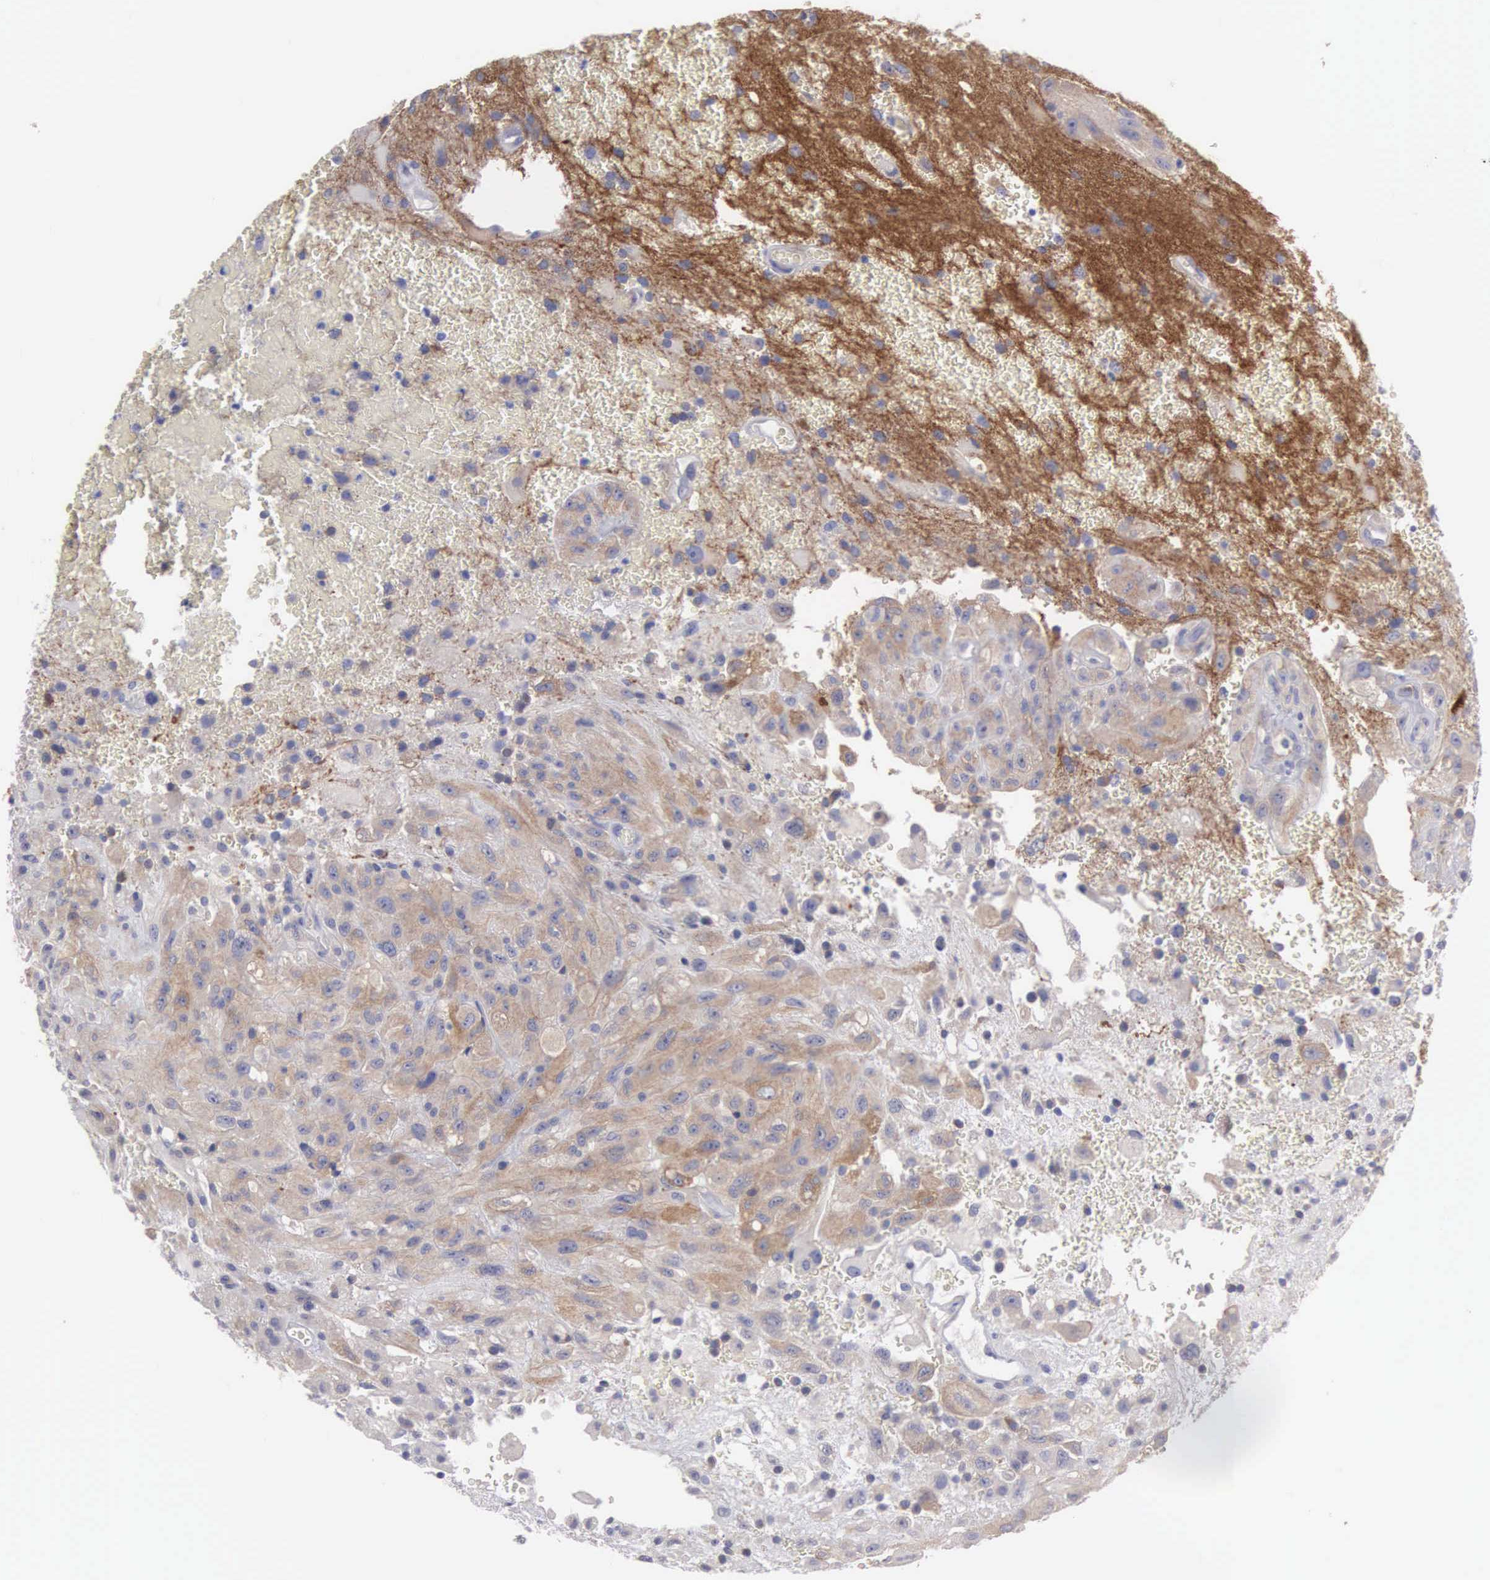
{"staining": {"intensity": "moderate", "quantity": "25%-75%", "location": "cytoplasmic/membranous"}, "tissue": "glioma", "cell_type": "Tumor cells", "image_type": "cancer", "snomed": [{"axis": "morphology", "description": "Glioma, malignant, High grade"}, {"axis": "topography", "description": "Brain"}], "caption": "An IHC micrograph of tumor tissue is shown. Protein staining in brown highlights moderate cytoplasmic/membranous positivity in malignant high-grade glioma within tumor cells.", "gene": "CEP170B", "patient": {"sex": "male", "age": 48}}